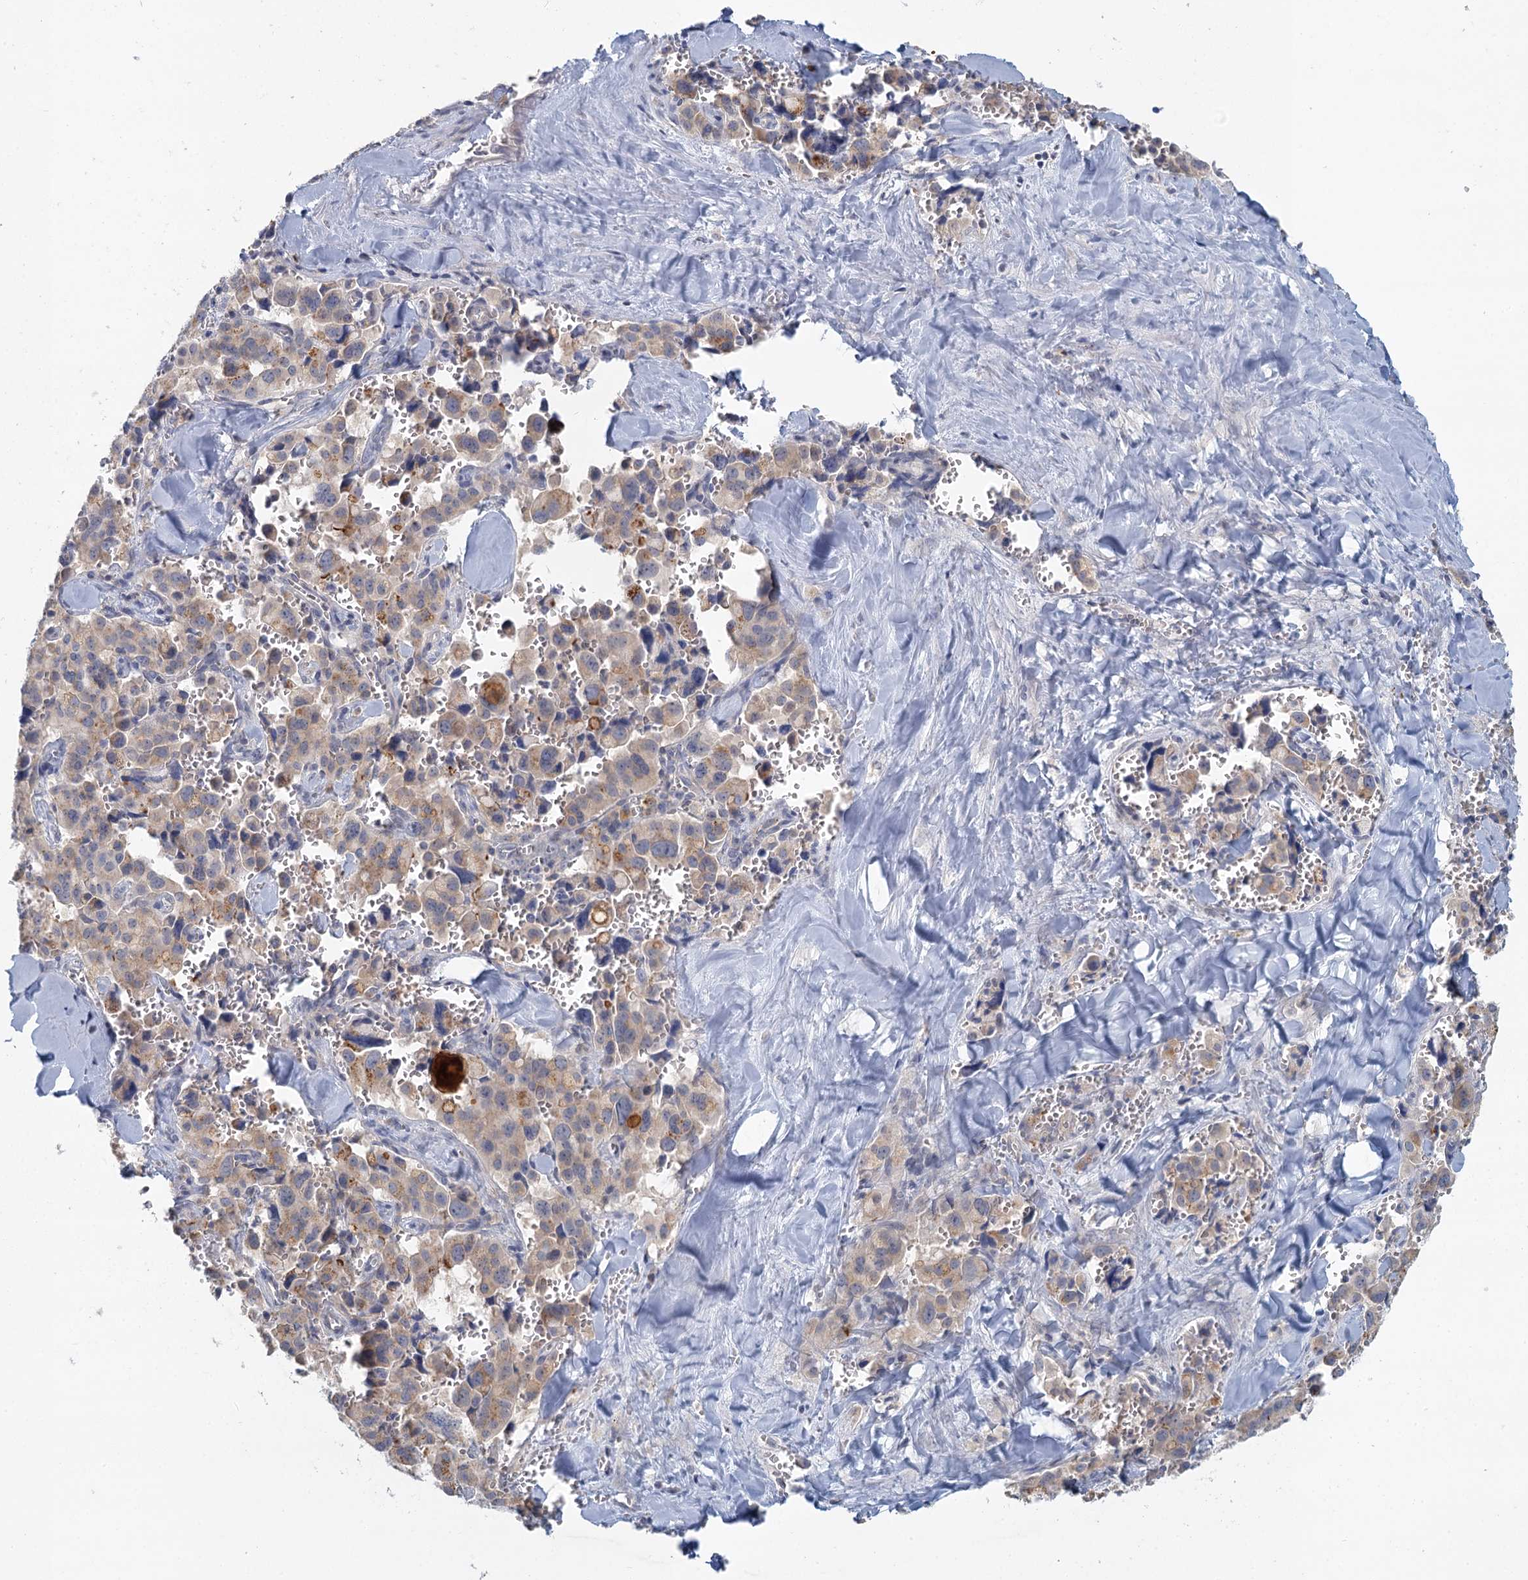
{"staining": {"intensity": "weak", "quantity": ">75%", "location": "cytoplasmic/membranous"}, "tissue": "pancreatic cancer", "cell_type": "Tumor cells", "image_type": "cancer", "snomed": [{"axis": "morphology", "description": "Adenocarcinoma, NOS"}, {"axis": "topography", "description": "Pancreas"}], "caption": "This photomicrograph exhibits immunohistochemistry staining of human pancreatic adenocarcinoma, with low weak cytoplasmic/membranous expression in approximately >75% of tumor cells.", "gene": "MYO7B", "patient": {"sex": "male", "age": 65}}